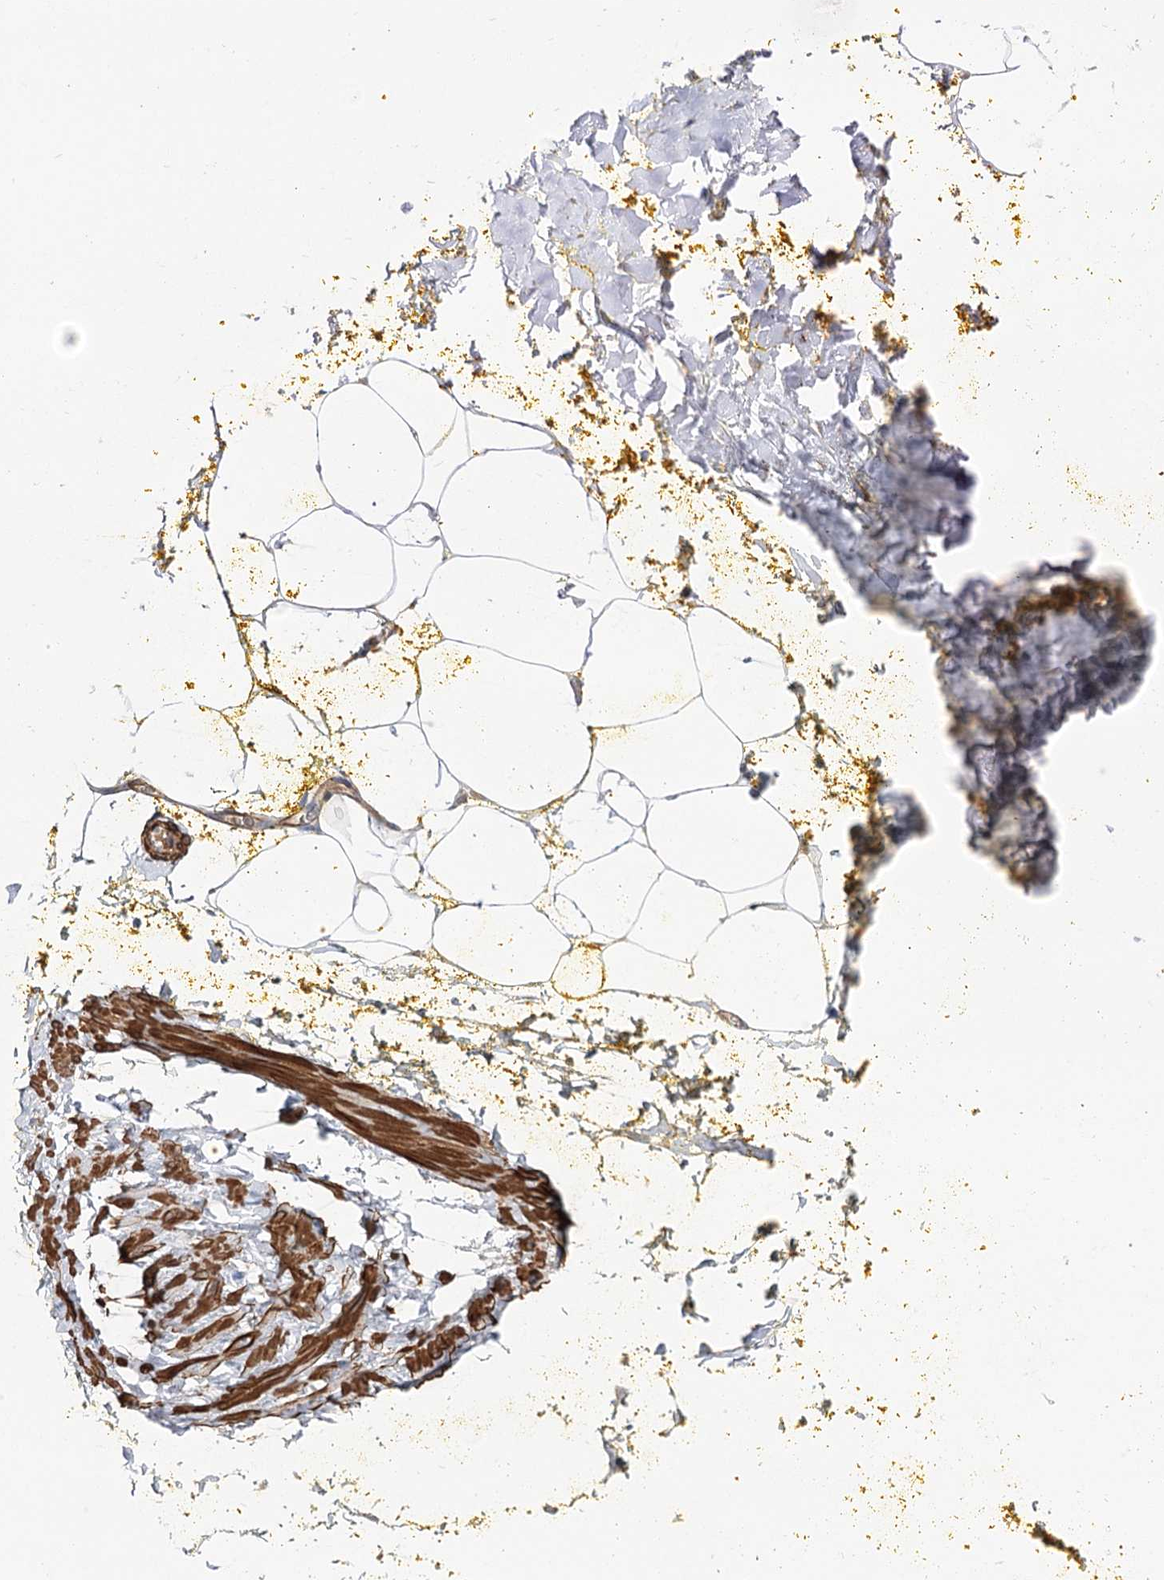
{"staining": {"intensity": "negative", "quantity": "none", "location": "none"}, "tissue": "adipose tissue", "cell_type": "Adipocytes", "image_type": "normal", "snomed": [{"axis": "morphology", "description": "Normal tissue, NOS"}, {"axis": "morphology", "description": "Adenocarcinoma, Low grade"}, {"axis": "topography", "description": "Prostate"}, {"axis": "topography", "description": "Peripheral nerve tissue"}], "caption": "High power microscopy histopathology image of an IHC micrograph of unremarkable adipose tissue, revealing no significant staining in adipocytes.", "gene": "WASHC3", "patient": {"sex": "male", "age": 63}}